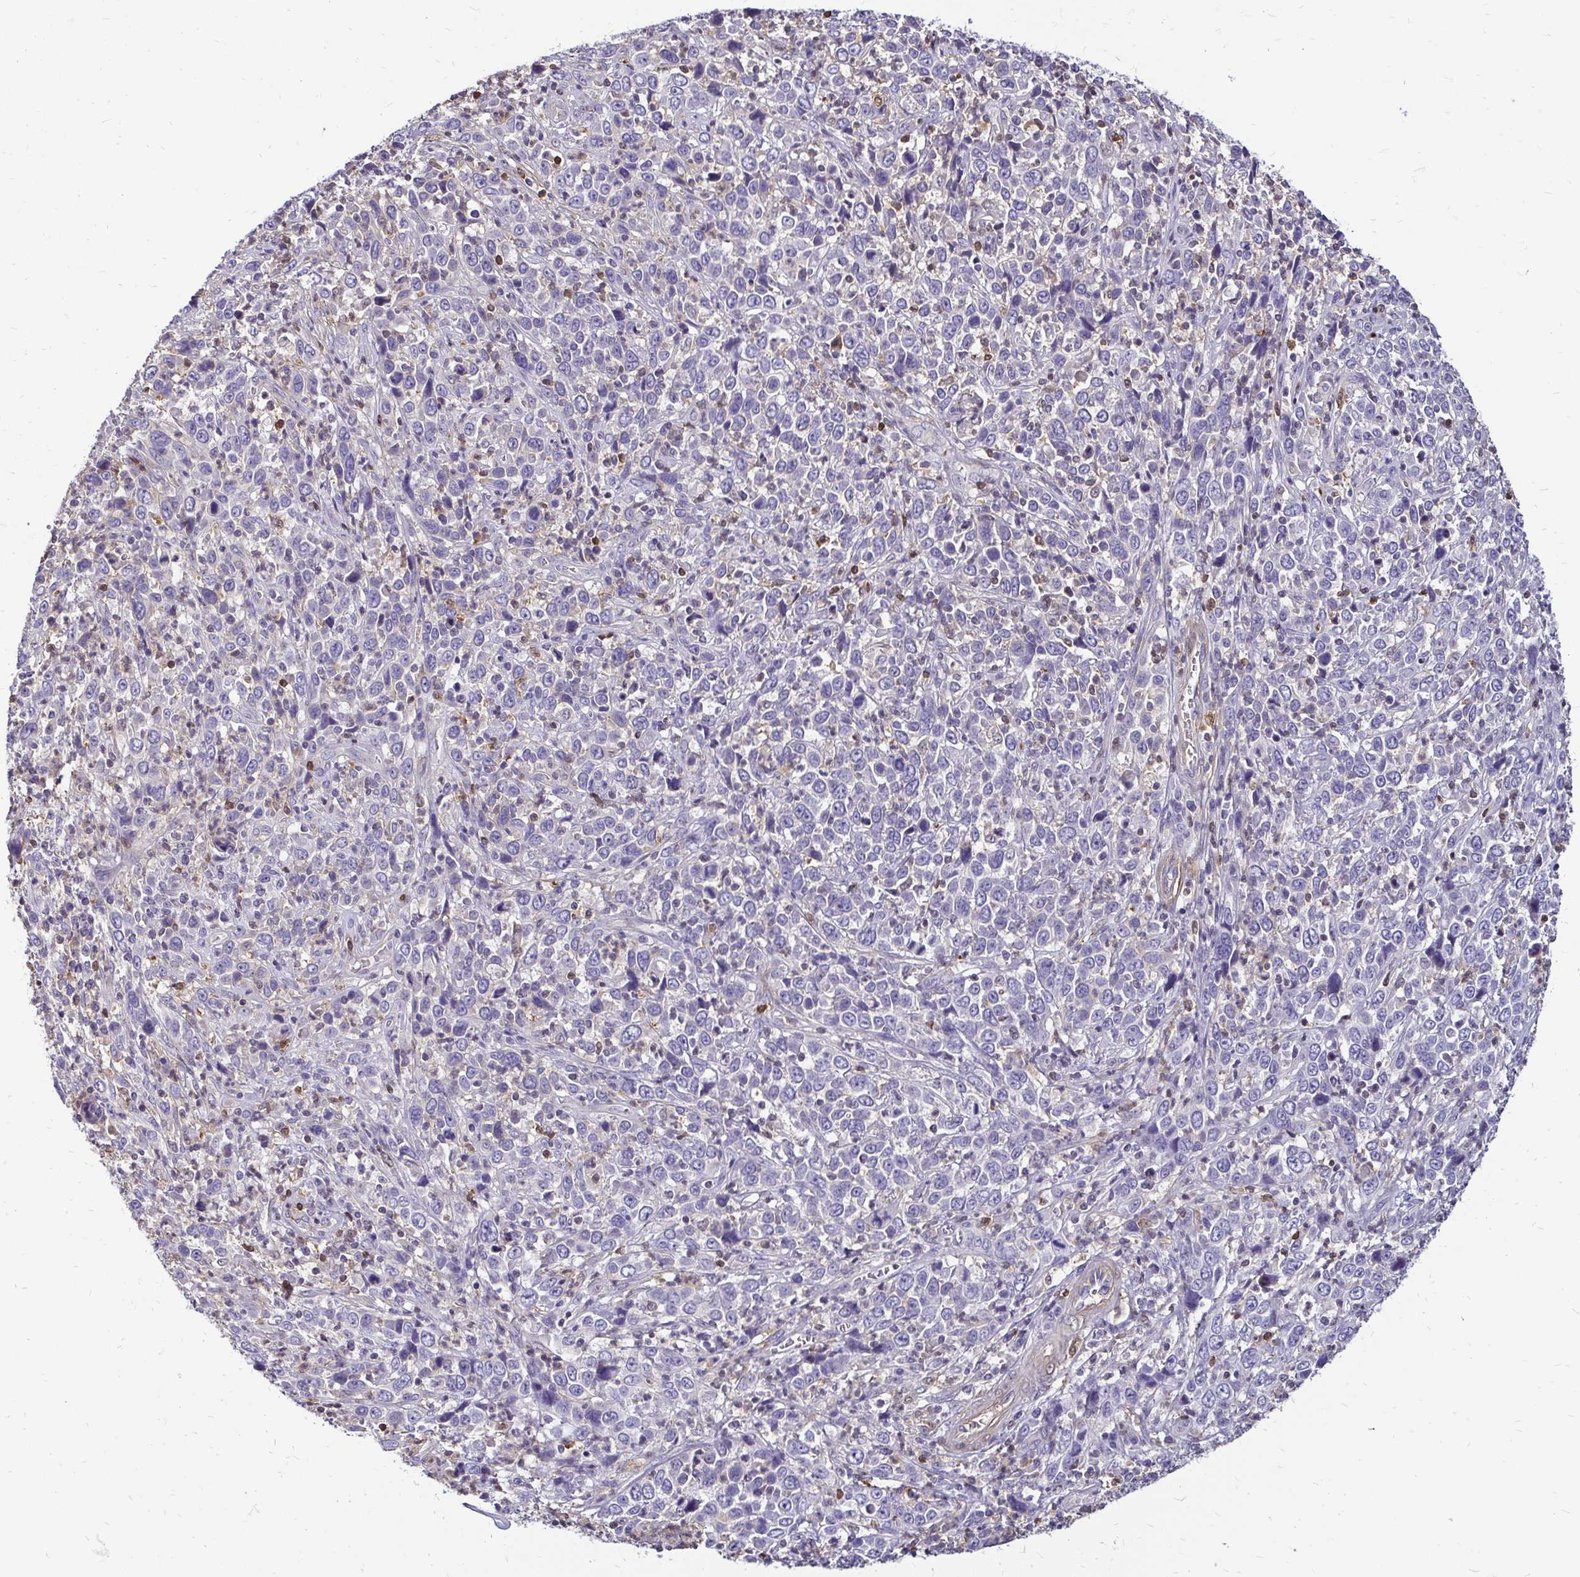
{"staining": {"intensity": "negative", "quantity": "none", "location": "none"}, "tissue": "cervical cancer", "cell_type": "Tumor cells", "image_type": "cancer", "snomed": [{"axis": "morphology", "description": "Squamous cell carcinoma, NOS"}, {"axis": "topography", "description": "Cervix"}], "caption": "DAB (3,3'-diaminobenzidine) immunohistochemical staining of human cervical squamous cell carcinoma demonstrates no significant expression in tumor cells.", "gene": "ZFP1", "patient": {"sex": "female", "age": 46}}